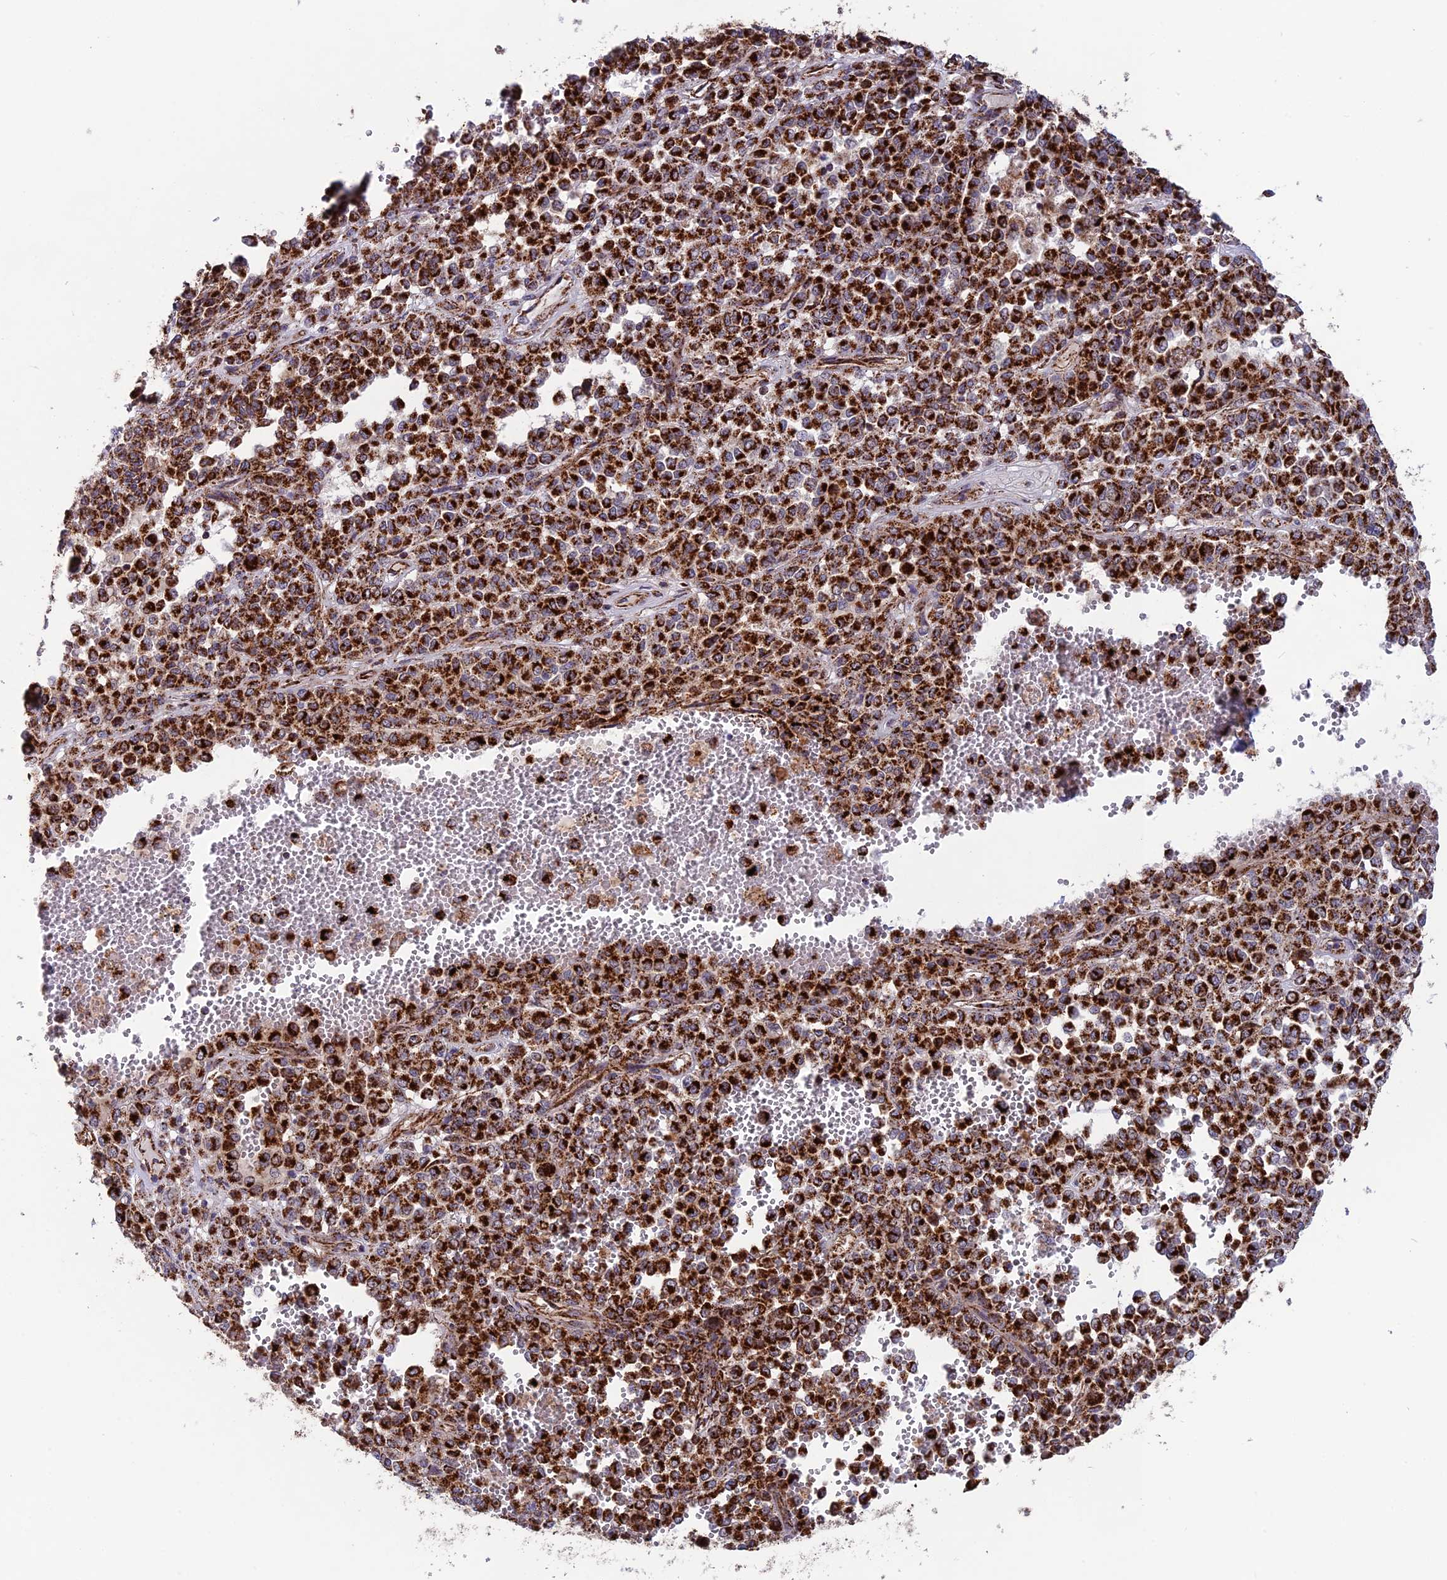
{"staining": {"intensity": "strong", "quantity": ">75%", "location": "cytoplasmic/membranous"}, "tissue": "melanoma", "cell_type": "Tumor cells", "image_type": "cancer", "snomed": [{"axis": "morphology", "description": "Malignant melanoma, Metastatic site"}, {"axis": "topography", "description": "Pancreas"}], "caption": "The micrograph reveals a brown stain indicating the presence of a protein in the cytoplasmic/membranous of tumor cells in melanoma.", "gene": "MRPS18B", "patient": {"sex": "female", "age": 30}}